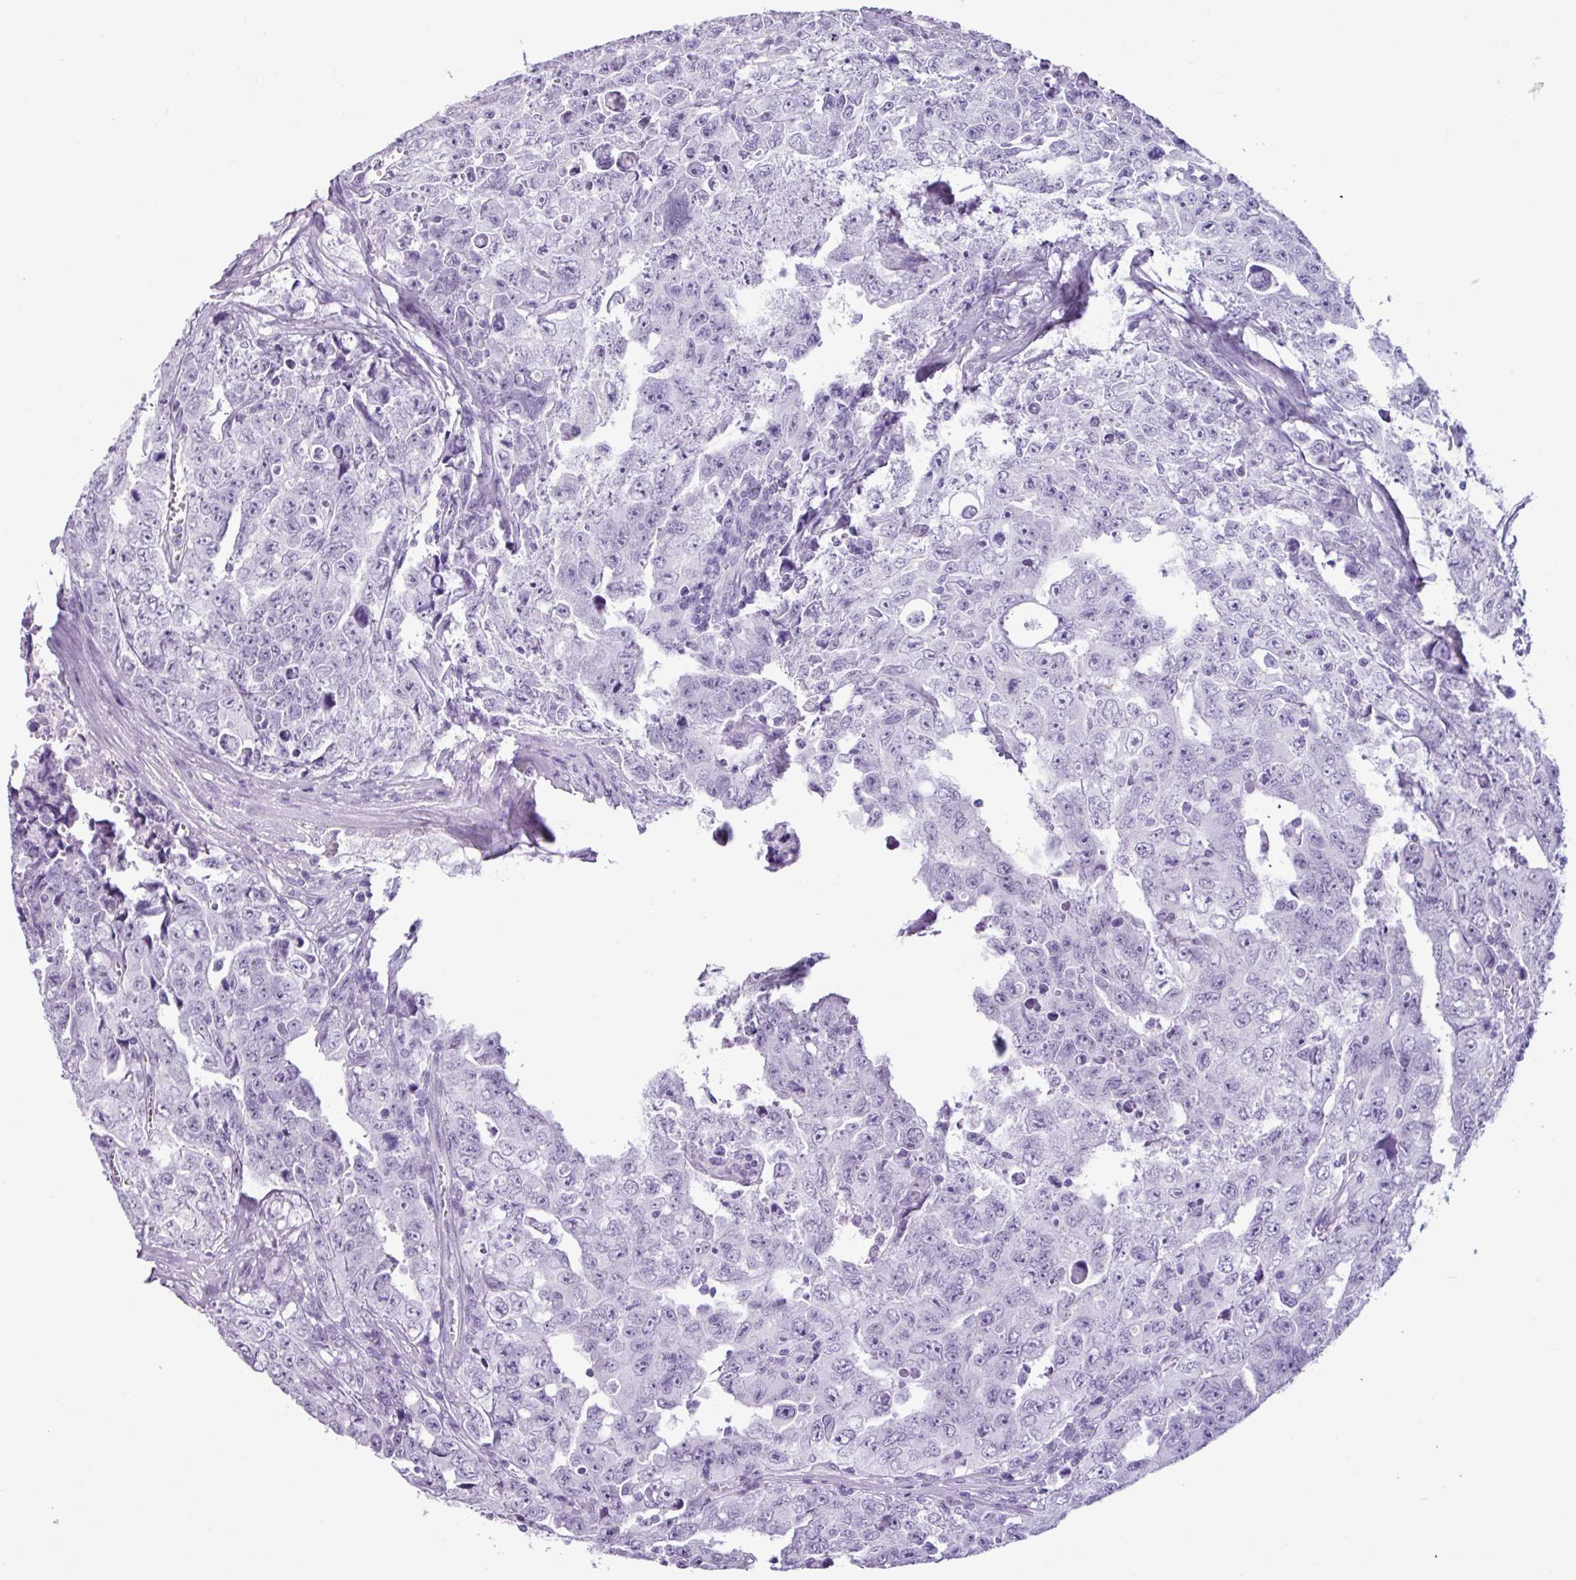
{"staining": {"intensity": "negative", "quantity": "none", "location": "none"}, "tissue": "testis cancer", "cell_type": "Tumor cells", "image_type": "cancer", "snomed": [{"axis": "morphology", "description": "Carcinoma, Embryonal, NOS"}, {"axis": "topography", "description": "Testis"}], "caption": "IHC micrograph of testis embryonal carcinoma stained for a protein (brown), which reveals no staining in tumor cells.", "gene": "SCT", "patient": {"sex": "male", "age": 24}}